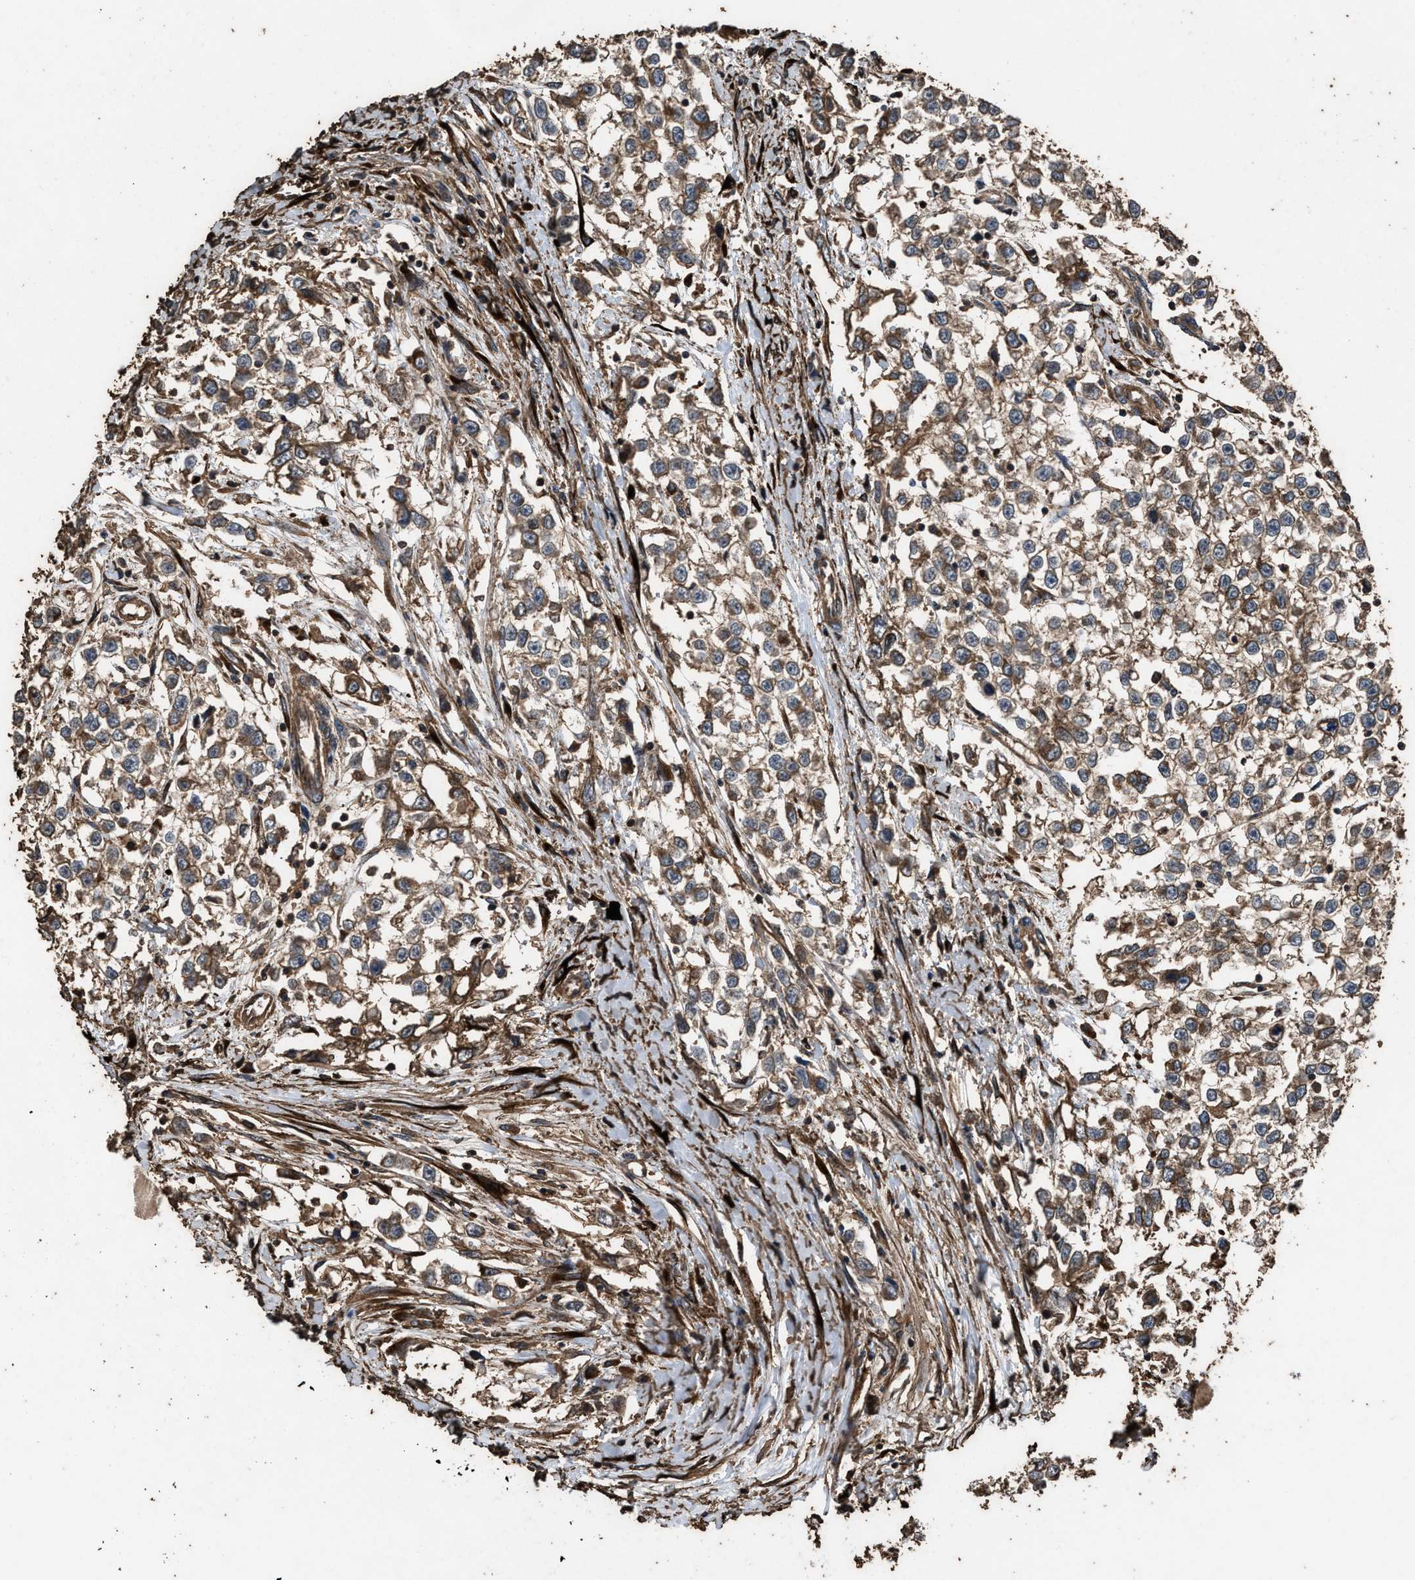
{"staining": {"intensity": "moderate", "quantity": ">75%", "location": "cytoplasmic/membranous"}, "tissue": "testis cancer", "cell_type": "Tumor cells", "image_type": "cancer", "snomed": [{"axis": "morphology", "description": "Seminoma, NOS"}, {"axis": "morphology", "description": "Carcinoma, Embryonal, NOS"}, {"axis": "topography", "description": "Testis"}], "caption": "DAB immunohistochemical staining of testis cancer (embryonal carcinoma) demonstrates moderate cytoplasmic/membranous protein positivity in approximately >75% of tumor cells. (DAB IHC with brightfield microscopy, high magnification).", "gene": "ZMYND19", "patient": {"sex": "male", "age": 51}}